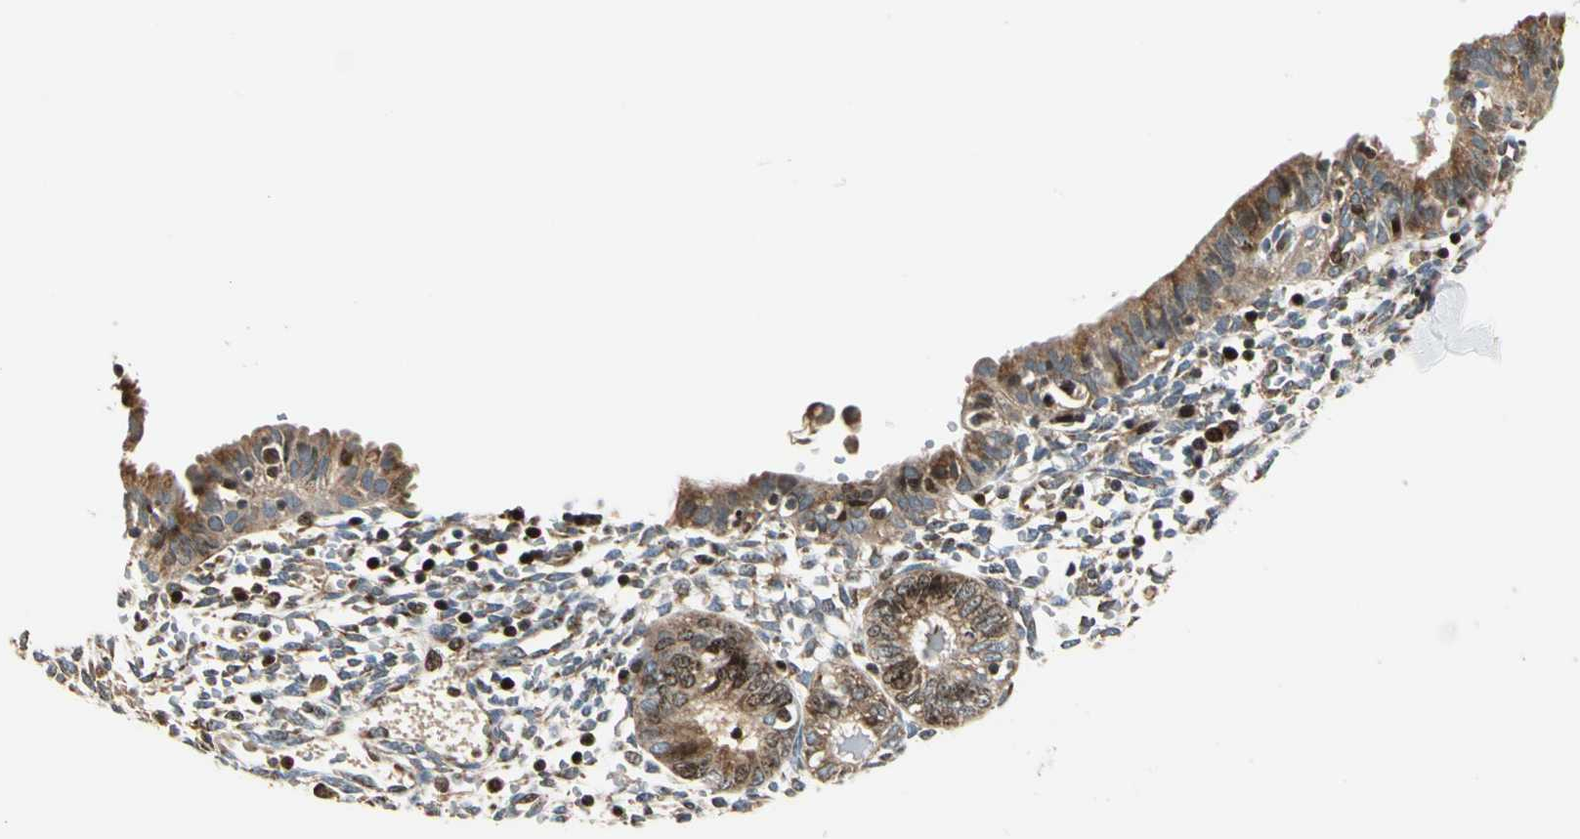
{"staining": {"intensity": "strong", "quantity": "25%-75%", "location": "cytoplasmic/membranous,nuclear"}, "tissue": "endometrium", "cell_type": "Cells in endometrial stroma", "image_type": "normal", "snomed": [{"axis": "morphology", "description": "Normal tissue, NOS"}, {"axis": "topography", "description": "Endometrium"}], "caption": "A micrograph showing strong cytoplasmic/membranous,nuclear expression in approximately 25%-75% of cells in endometrial stroma in unremarkable endometrium, as visualized by brown immunohistochemical staining.", "gene": "IP6K2", "patient": {"sex": "female", "age": 61}}